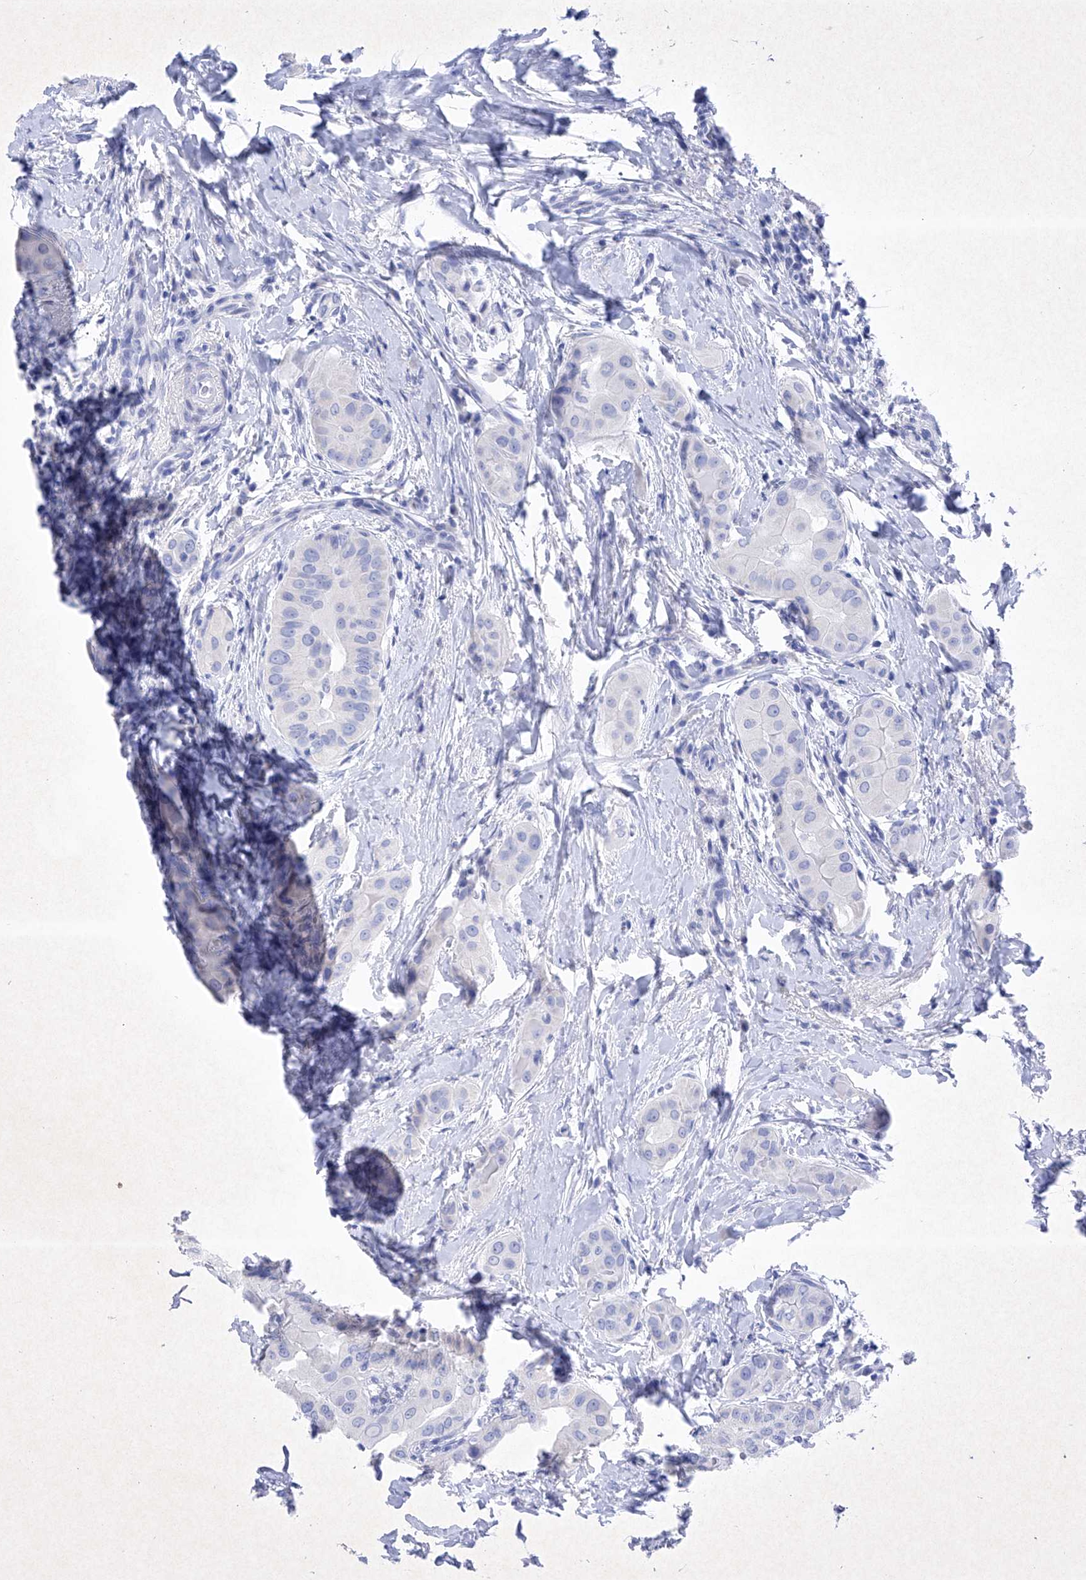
{"staining": {"intensity": "negative", "quantity": "none", "location": "none"}, "tissue": "thyroid cancer", "cell_type": "Tumor cells", "image_type": "cancer", "snomed": [{"axis": "morphology", "description": "Papillary adenocarcinoma, NOS"}, {"axis": "topography", "description": "Thyroid gland"}], "caption": "Human thyroid papillary adenocarcinoma stained for a protein using IHC demonstrates no expression in tumor cells.", "gene": "BARX2", "patient": {"sex": "male", "age": 33}}